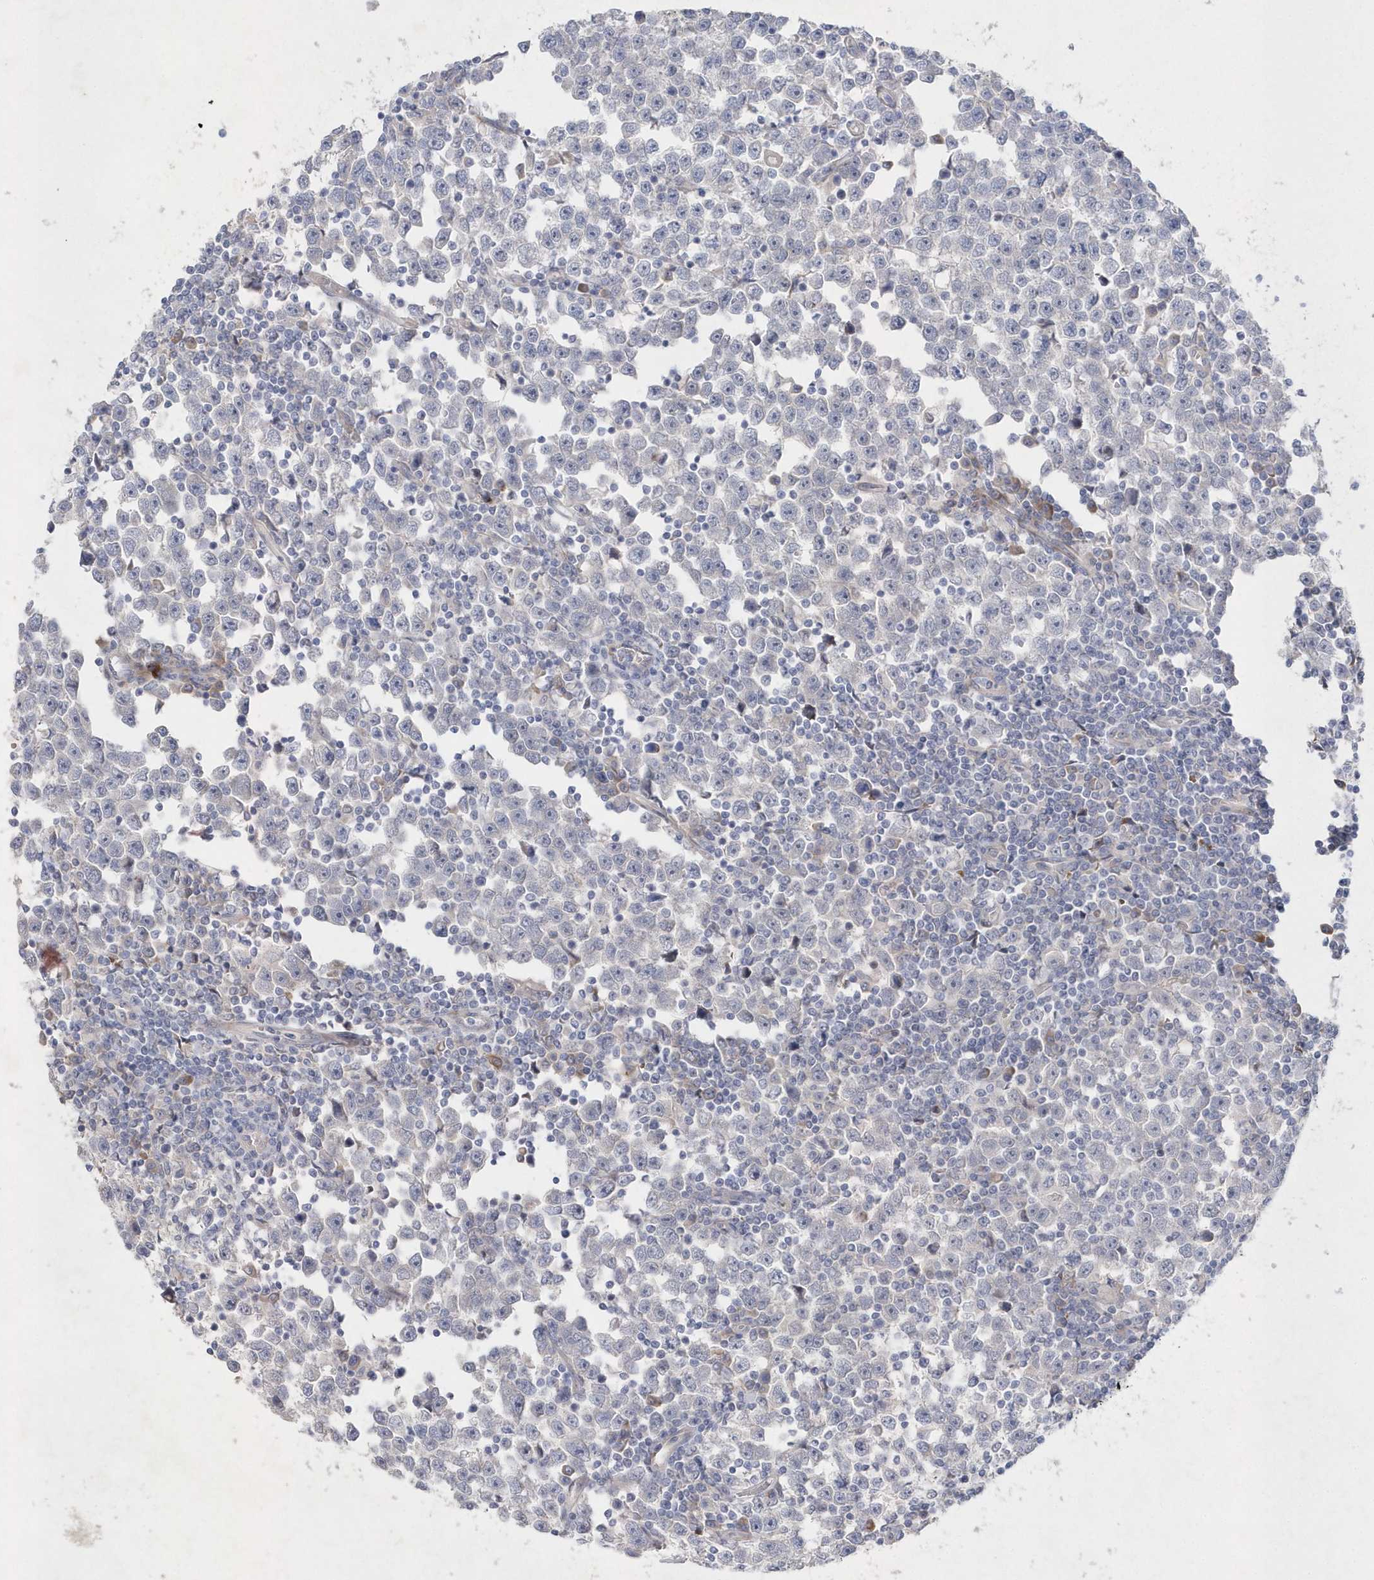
{"staining": {"intensity": "negative", "quantity": "none", "location": "none"}, "tissue": "testis cancer", "cell_type": "Tumor cells", "image_type": "cancer", "snomed": [{"axis": "morphology", "description": "Normal tissue, NOS"}, {"axis": "morphology", "description": "Seminoma, NOS"}, {"axis": "topography", "description": "Testis"}], "caption": "Immunohistochemical staining of human testis cancer demonstrates no significant positivity in tumor cells. The staining is performed using DAB (3,3'-diaminobenzidine) brown chromogen with nuclei counter-stained in using hematoxylin.", "gene": "TMEM132B", "patient": {"sex": "male", "age": 43}}